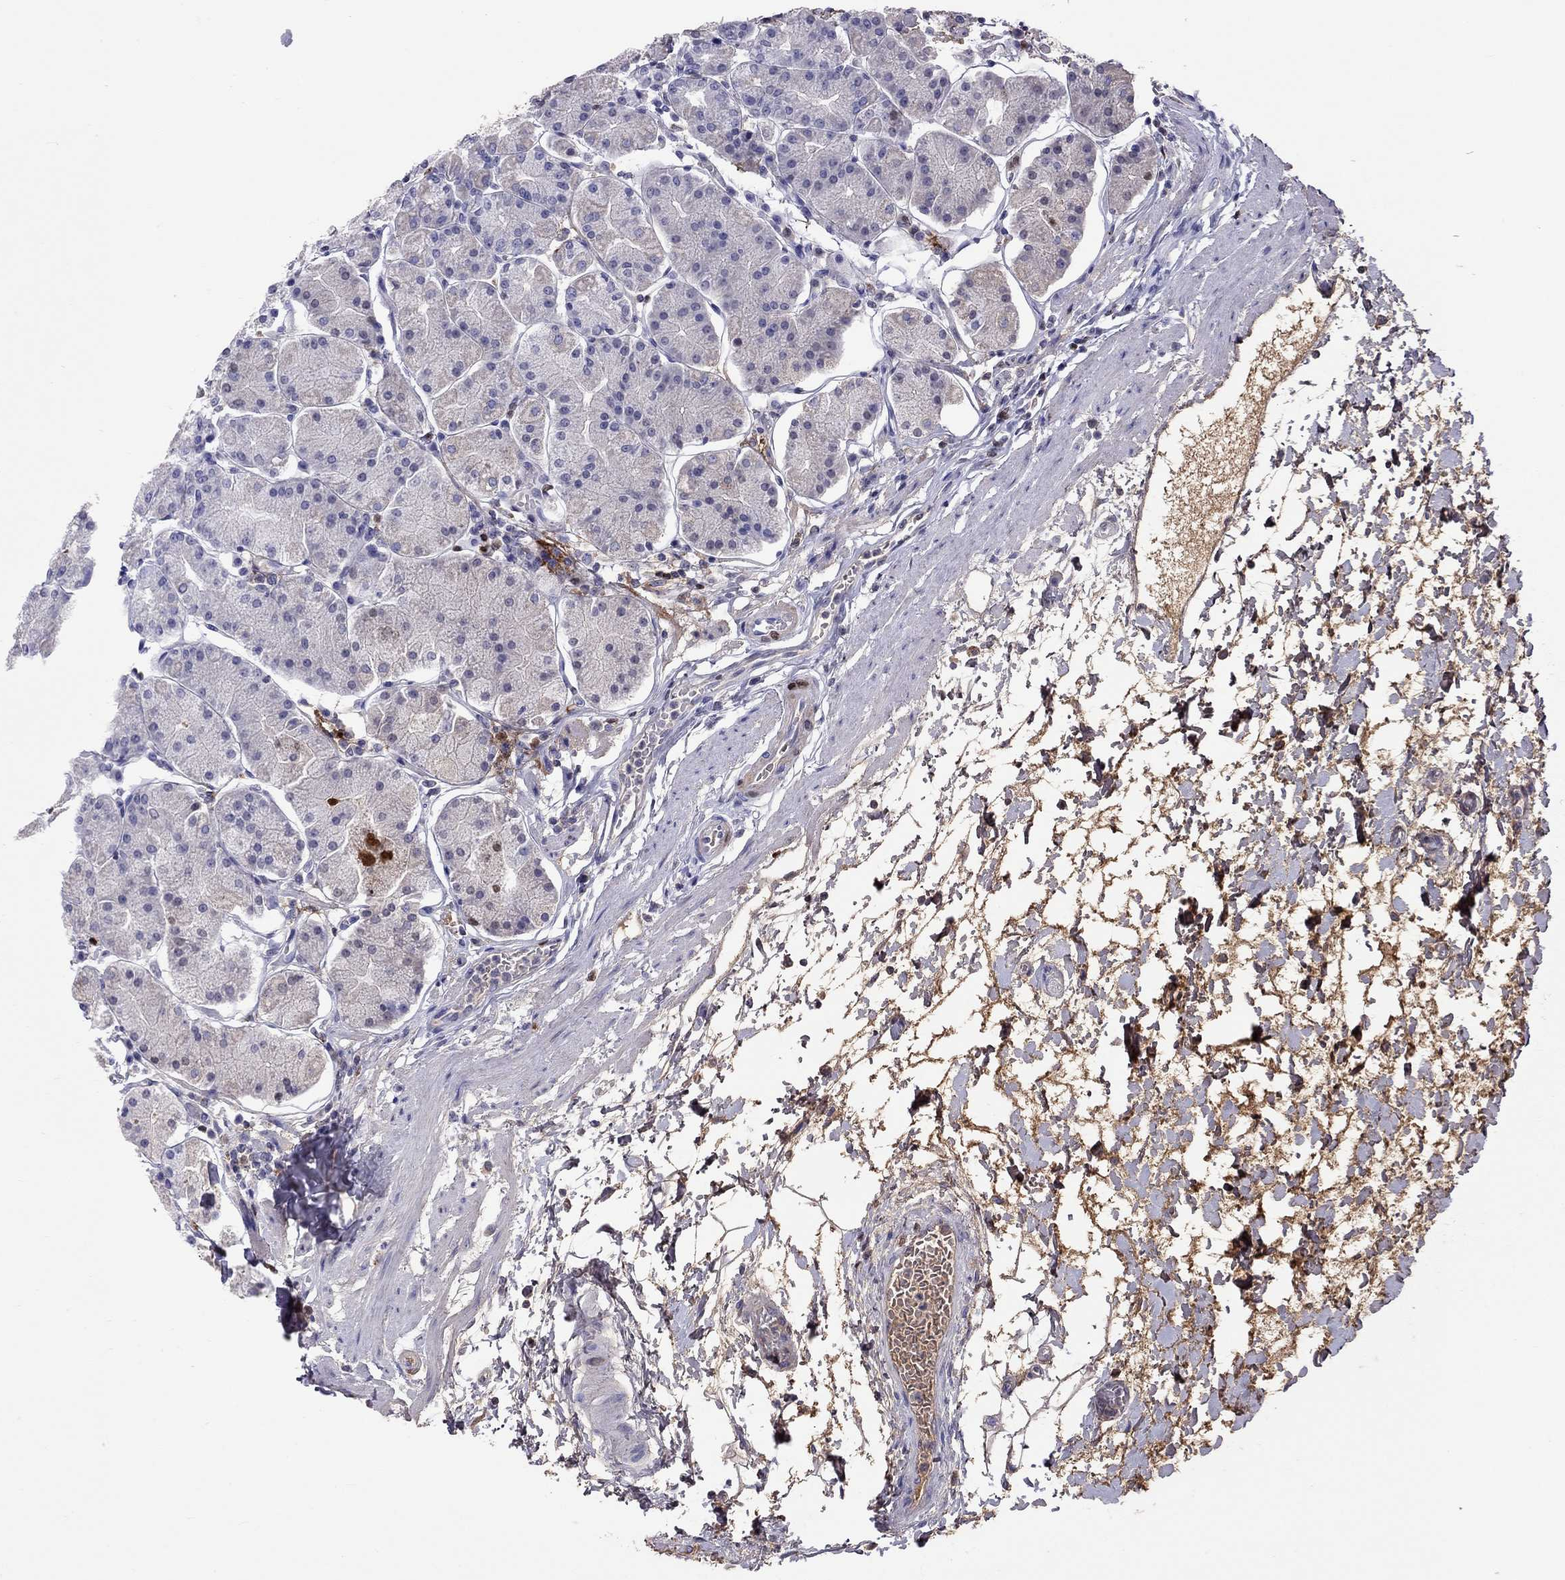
{"staining": {"intensity": "weak", "quantity": "<25%", "location": "cytoplasmic/membranous"}, "tissue": "stomach", "cell_type": "Glandular cells", "image_type": "normal", "snomed": [{"axis": "morphology", "description": "Normal tissue, NOS"}, {"axis": "topography", "description": "Stomach"}], "caption": "This is a histopathology image of immunohistochemistry staining of unremarkable stomach, which shows no staining in glandular cells.", "gene": "SERPINA3", "patient": {"sex": "male", "age": 54}}